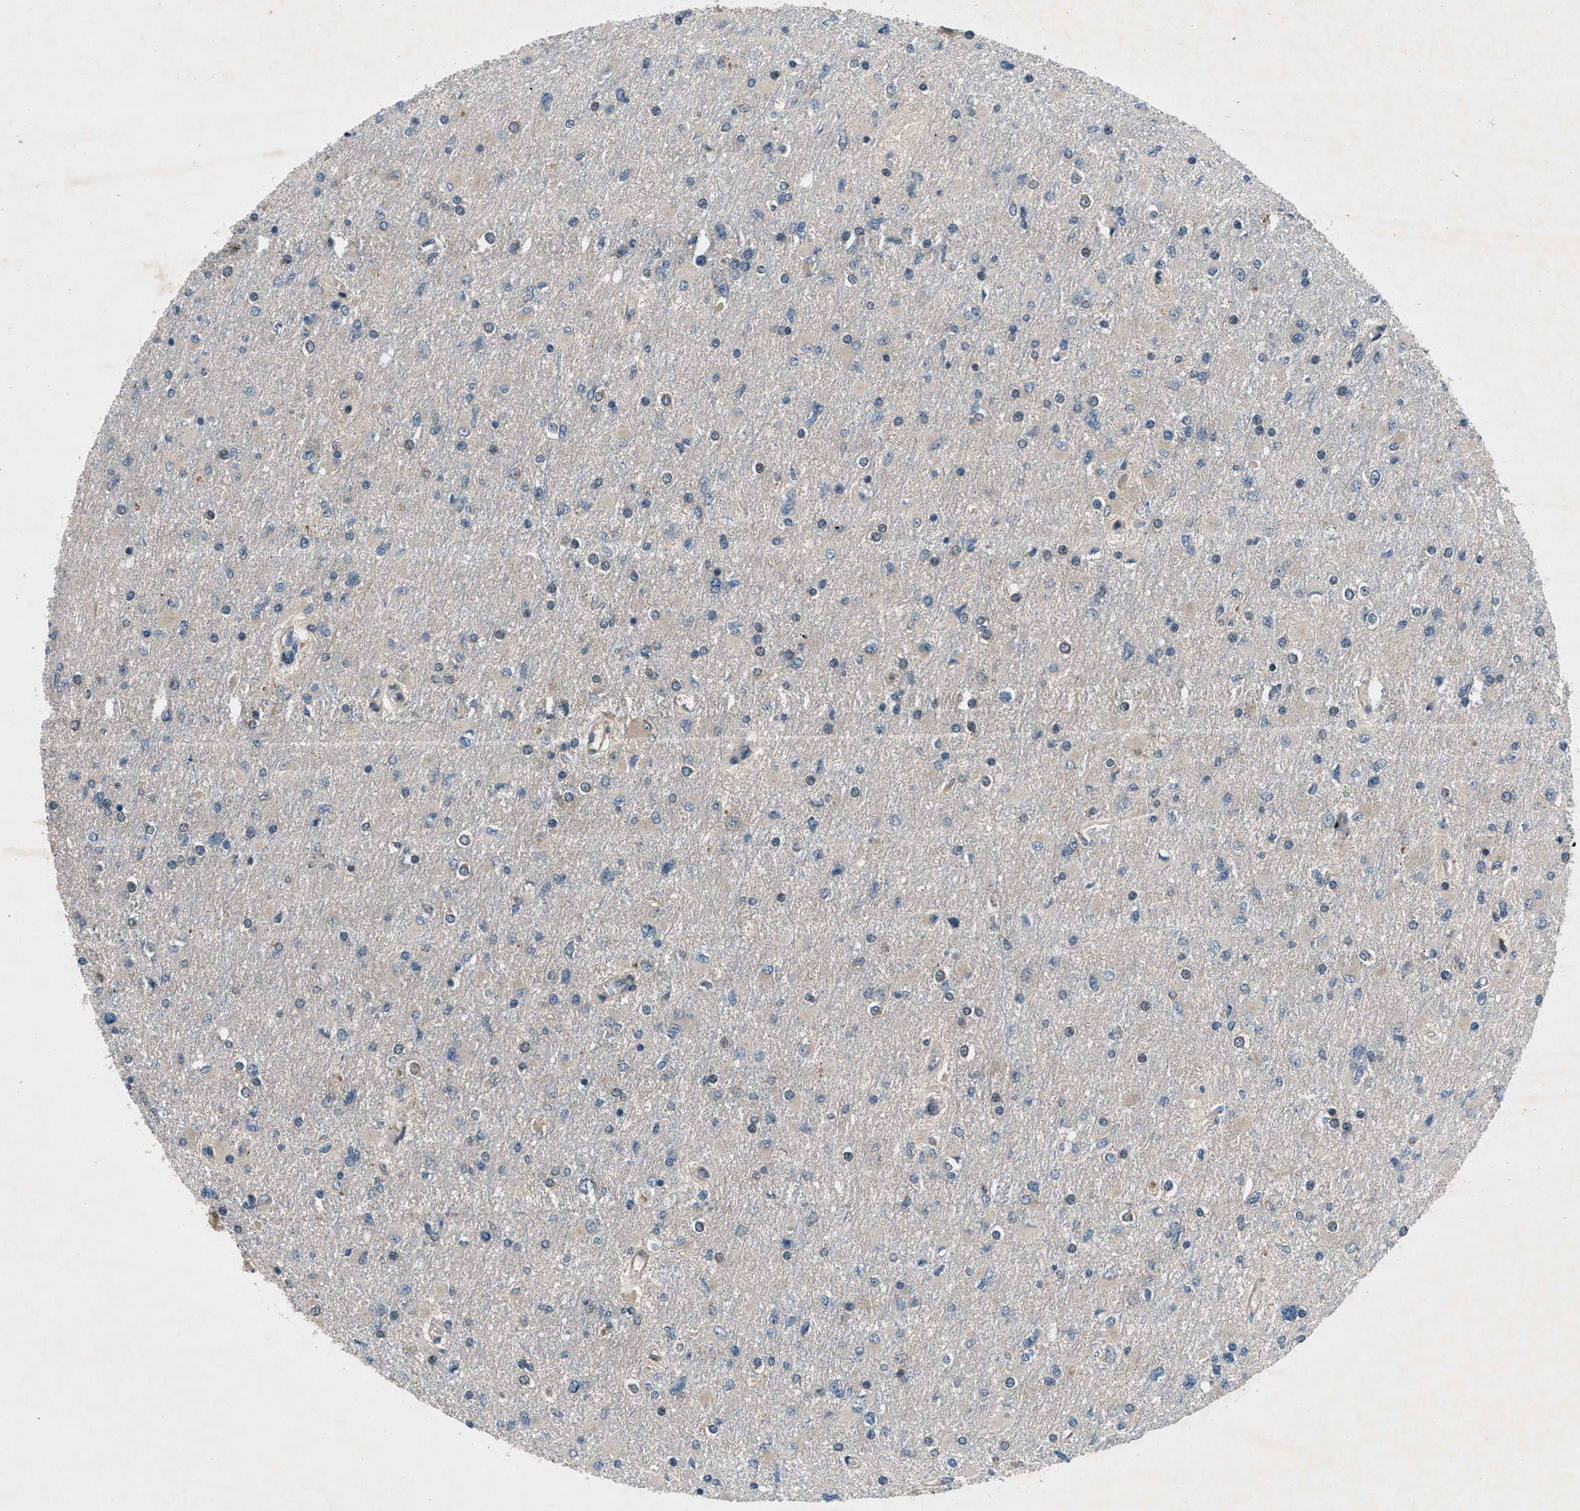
{"staining": {"intensity": "negative", "quantity": "none", "location": "none"}, "tissue": "glioma", "cell_type": "Tumor cells", "image_type": "cancer", "snomed": [{"axis": "morphology", "description": "Glioma, malignant, High grade"}, {"axis": "topography", "description": "Cerebral cortex"}], "caption": "This histopathology image is of glioma stained with immunohistochemistry (IHC) to label a protein in brown with the nuclei are counter-stained blue. There is no staining in tumor cells.", "gene": "EPSTI1", "patient": {"sex": "female", "age": 36}}